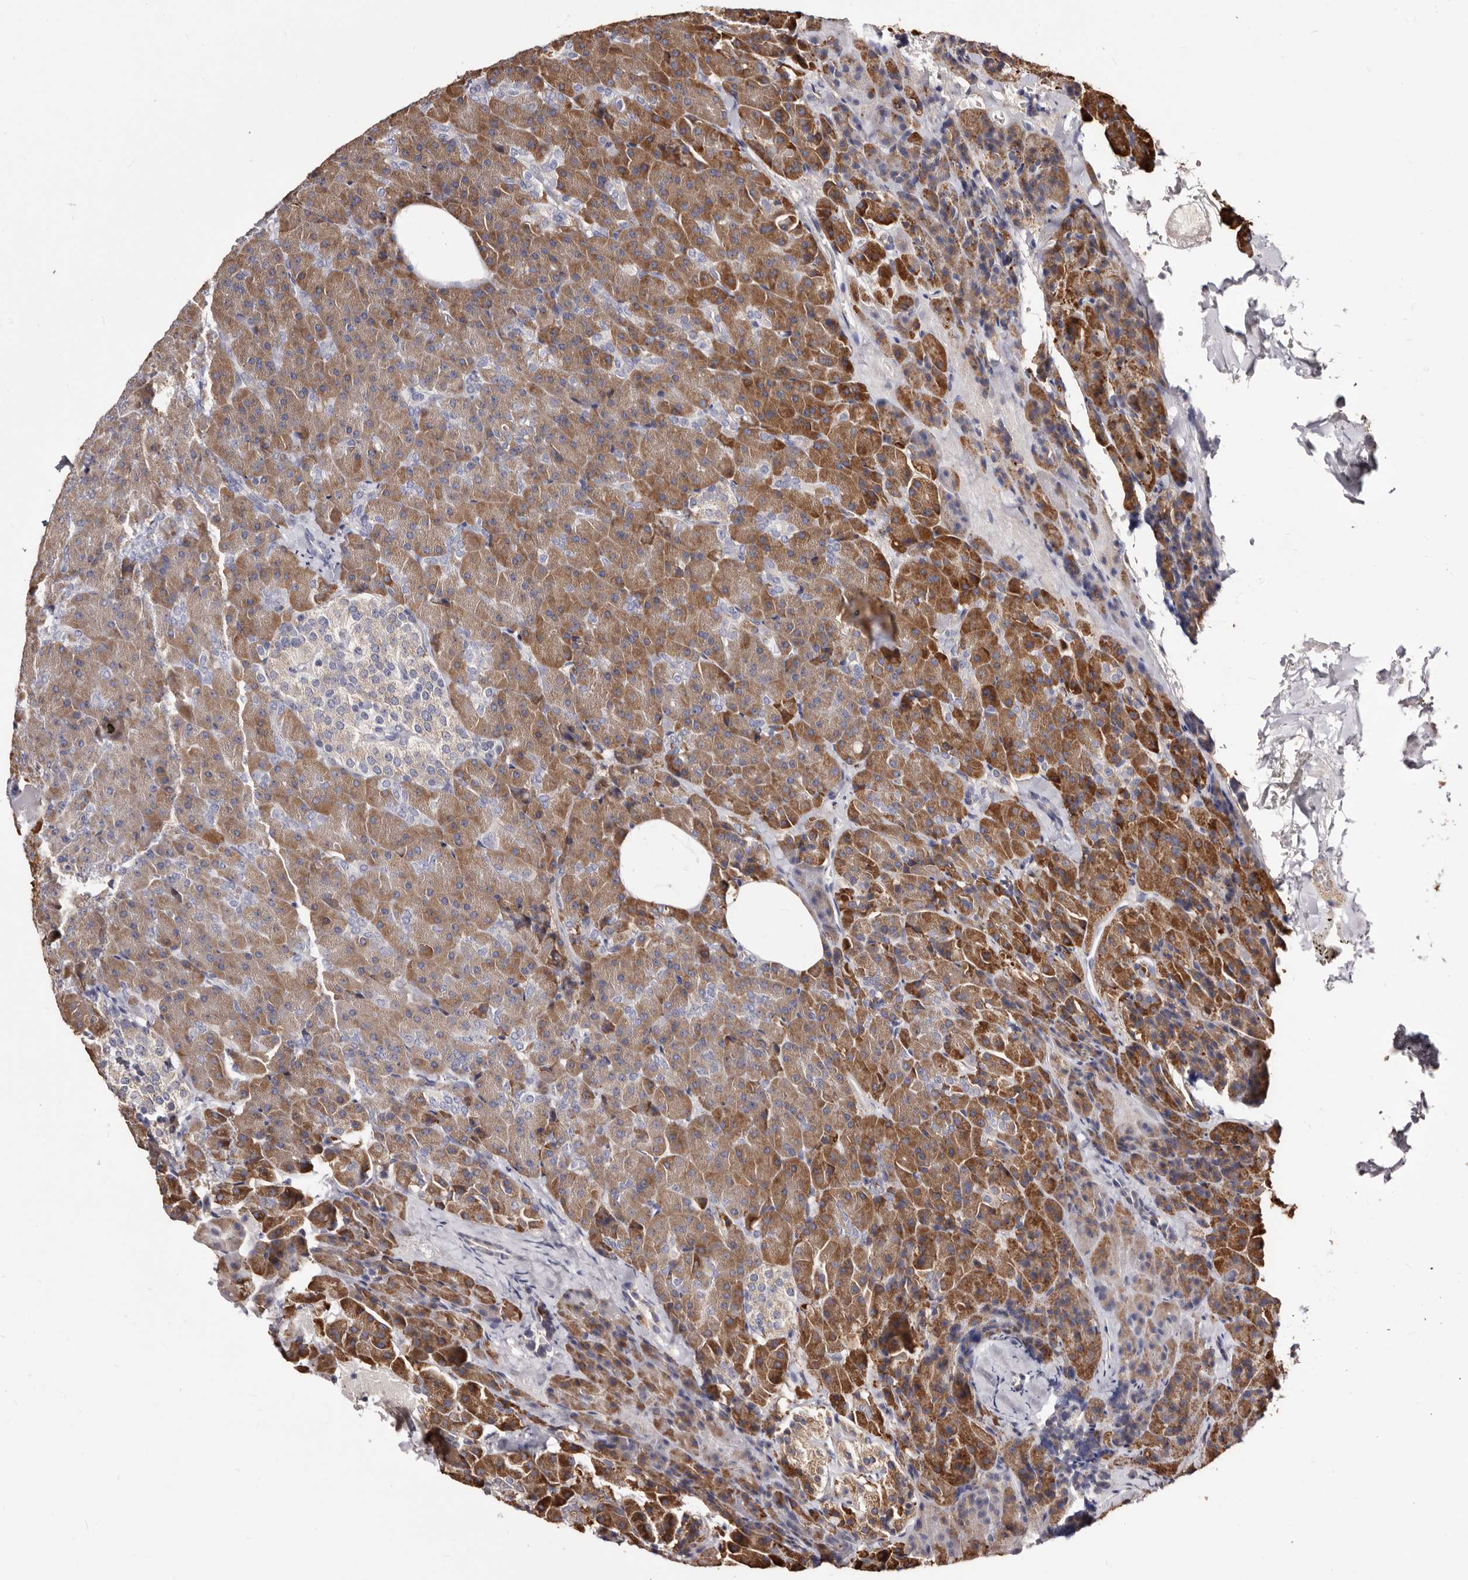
{"staining": {"intensity": "moderate", "quantity": ">75%", "location": "cytoplasmic/membranous"}, "tissue": "pancreas", "cell_type": "Exocrine glandular cells", "image_type": "normal", "snomed": [{"axis": "morphology", "description": "Normal tissue, NOS"}, {"axis": "morphology", "description": "Carcinoid, malignant, NOS"}, {"axis": "topography", "description": "Pancreas"}], "caption": "A medium amount of moderate cytoplasmic/membranous positivity is appreciated in approximately >75% of exocrine glandular cells in normal pancreas. Using DAB (3,3'-diaminobenzidine) (brown) and hematoxylin (blue) stains, captured at high magnification using brightfield microscopy.", "gene": "ACBD6", "patient": {"sex": "female", "age": 35}}